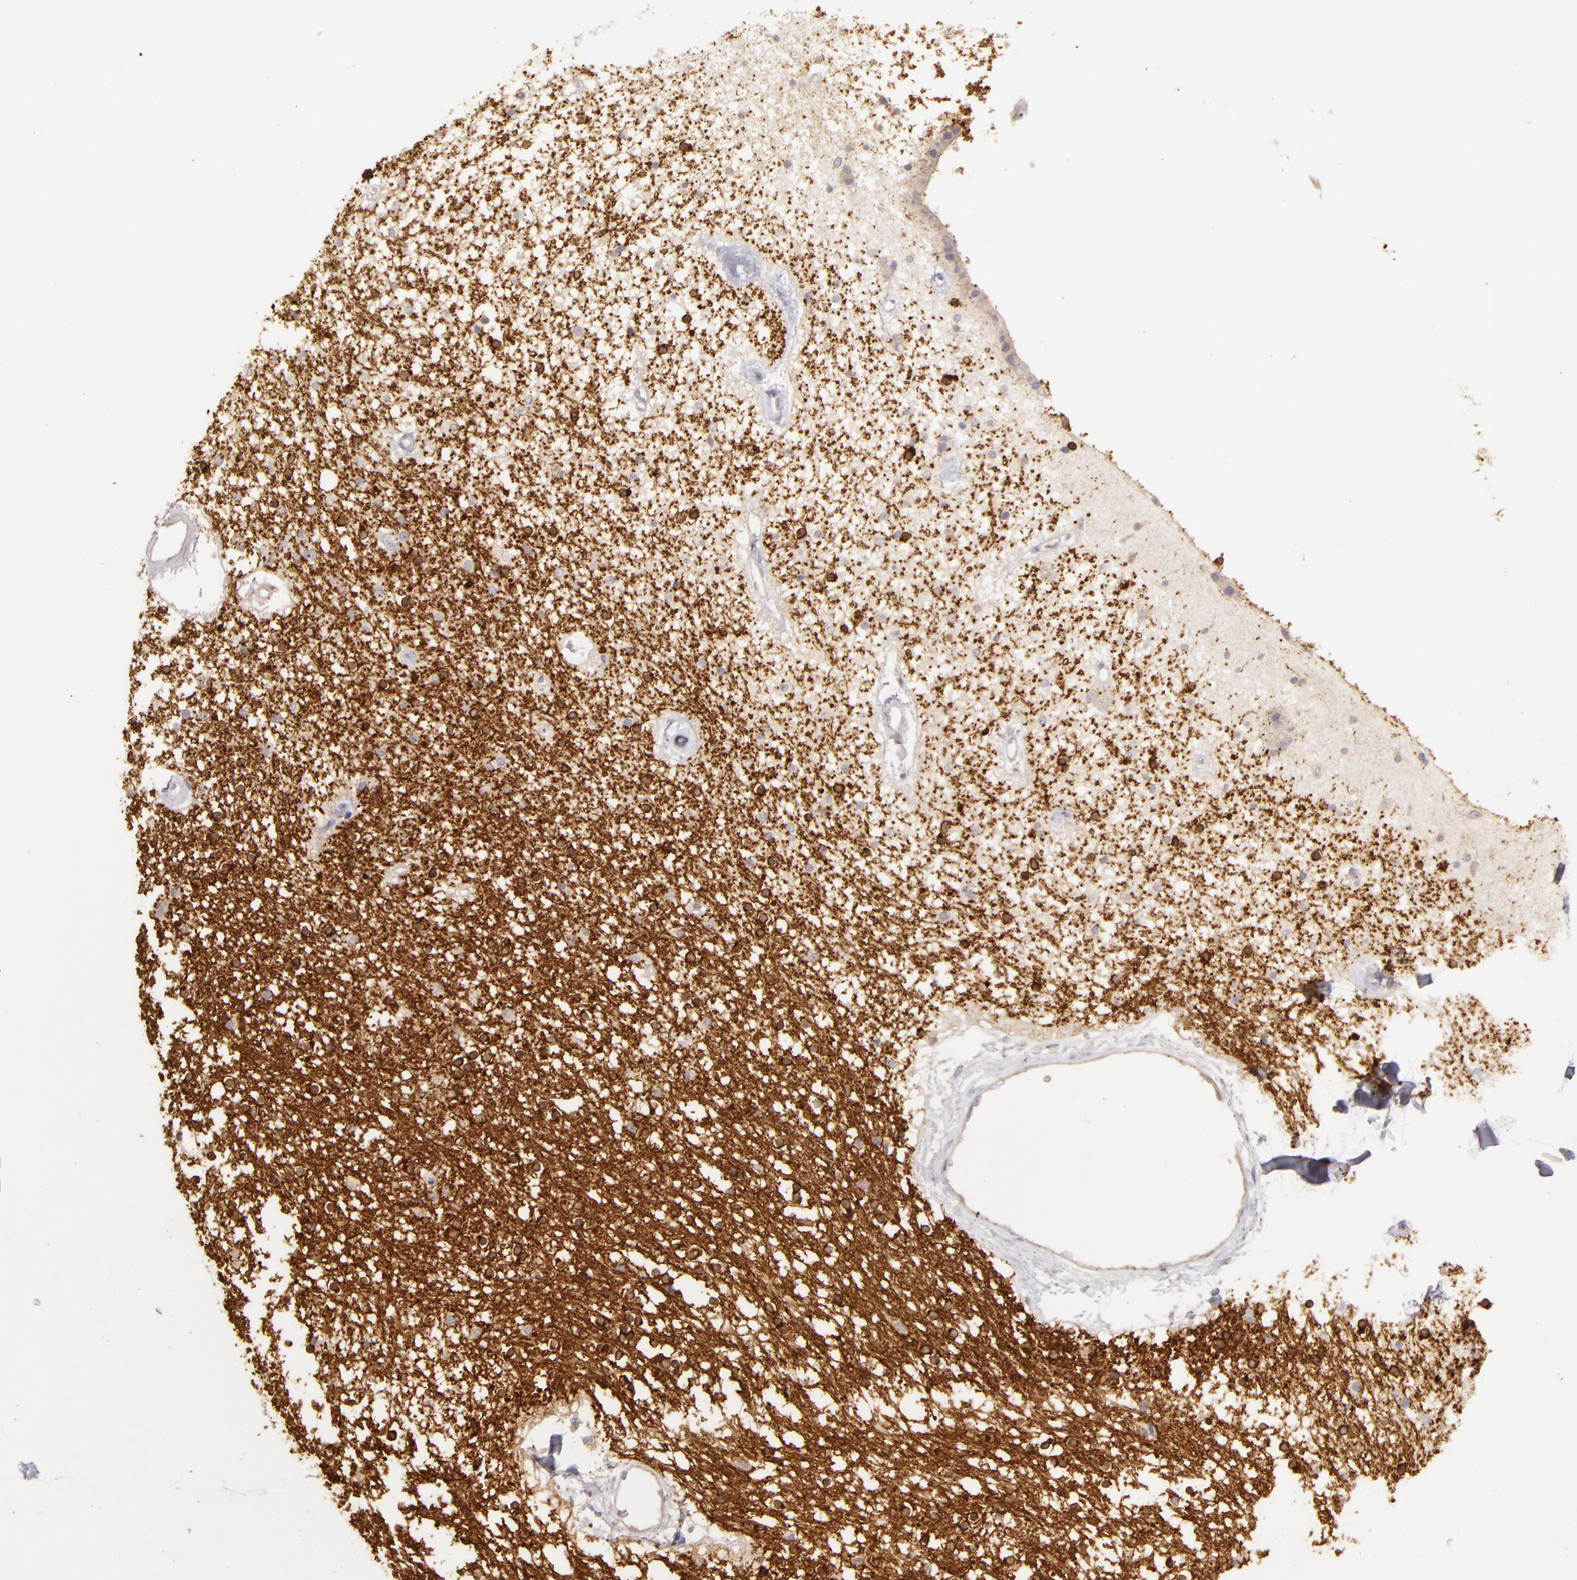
{"staining": {"intensity": "moderate", "quantity": "25%-75%", "location": "cytoplasmic/membranous"}, "tissue": "caudate", "cell_type": "Glial cells", "image_type": "normal", "snomed": [{"axis": "morphology", "description": "Normal tissue, NOS"}, {"axis": "topography", "description": "Lateral ventricle wall"}], "caption": "Immunohistochemical staining of benign human caudate displays 25%-75% levels of moderate cytoplasmic/membranous protein expression in approximately 25%-75% of glial cells. The staining was performed using DAB (3,3'-diaminobenzidine), with brown indicating positive protein expression. Nuclei are stained blue with hematoxylin.", "gene": "ZC3H7B", "patient": {"sex": "female", "age": 54}}